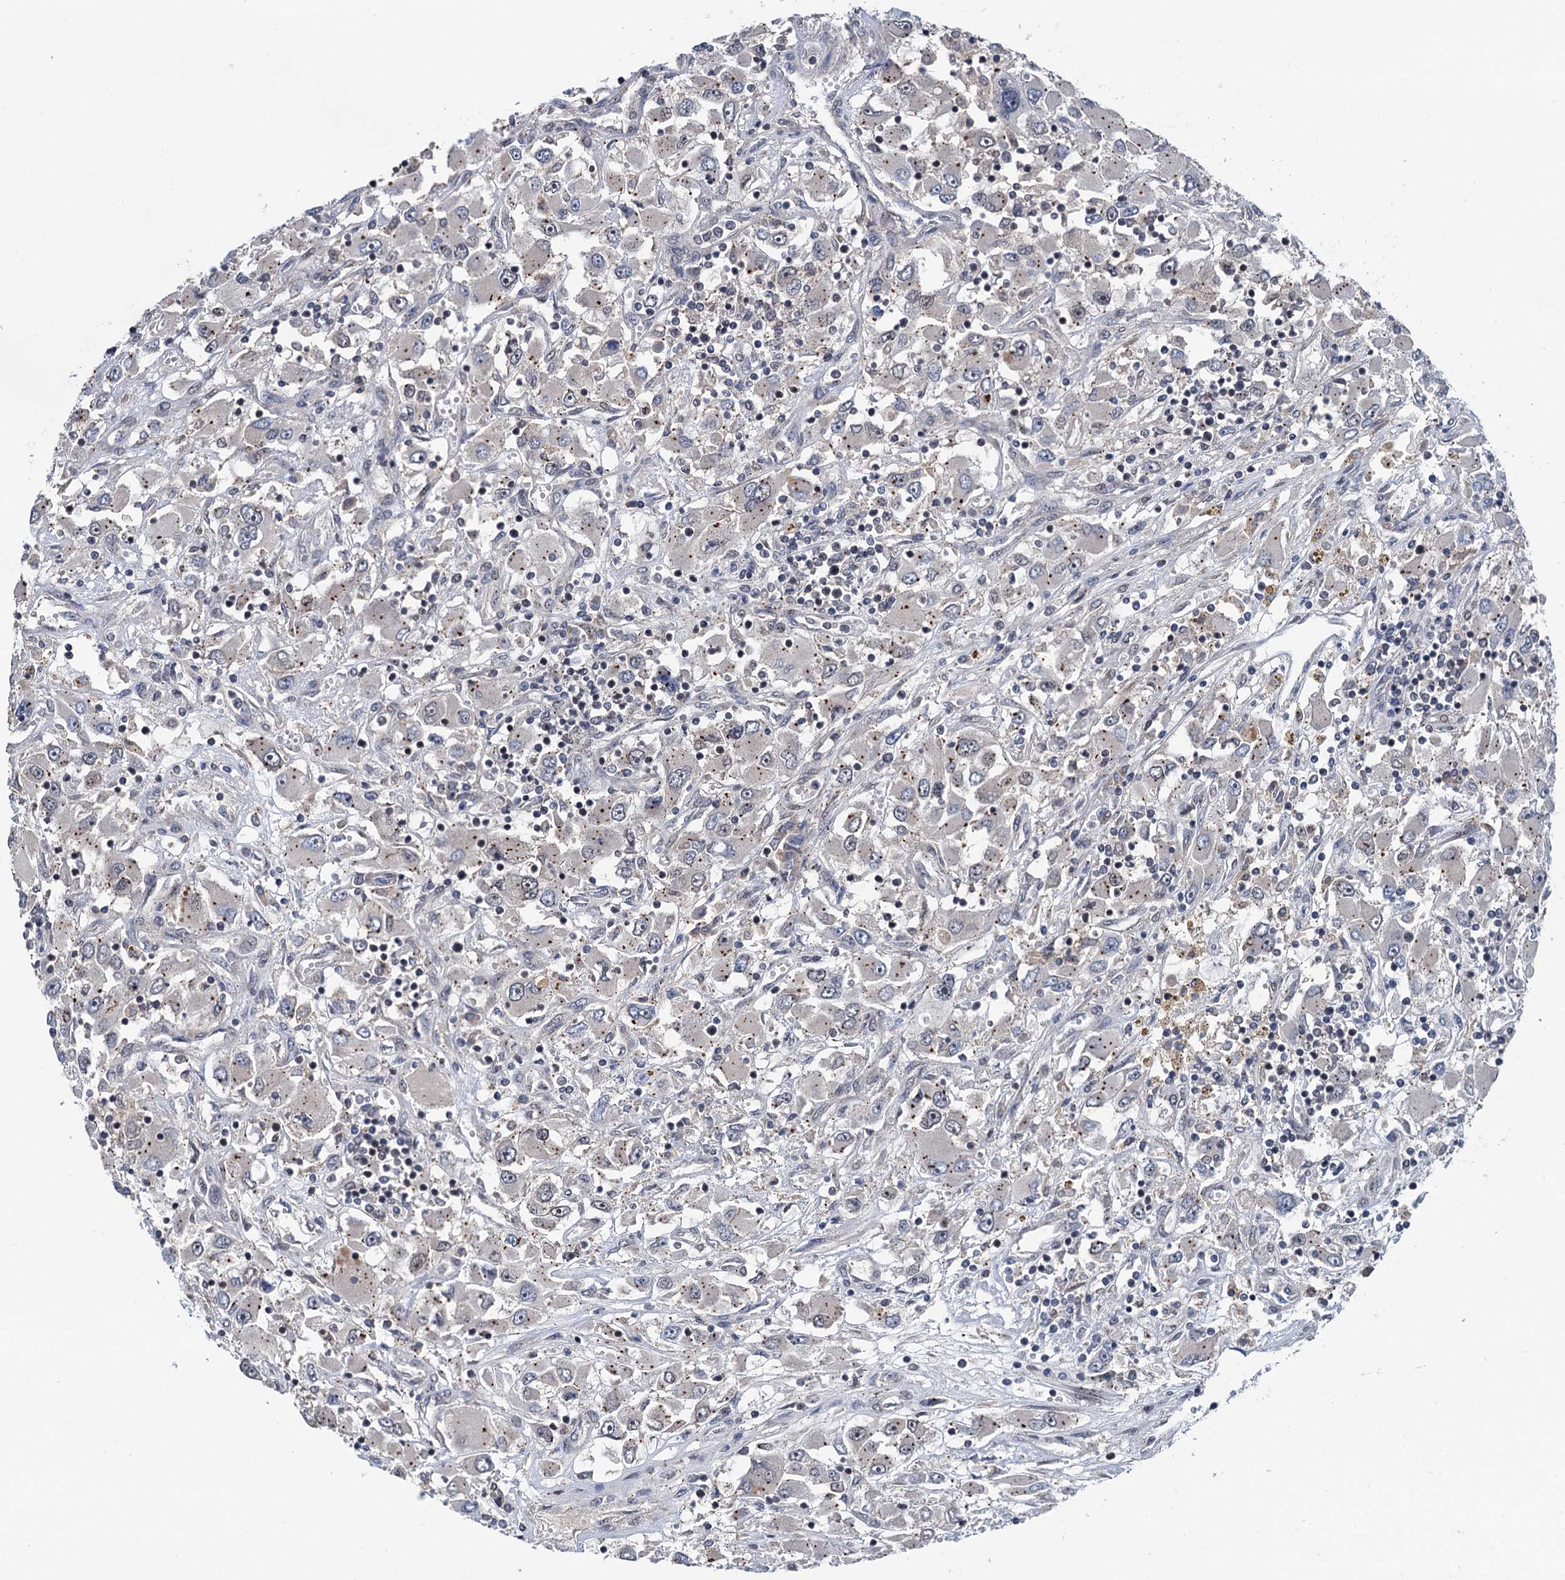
{"staining": {"intensity": "negative", "quantity": "none", "location": "none"}, "tissue": "renal cancer", "cell_type": "Tumor cells", "image_type": "cancer", "snomed": [{"axis": "morphology", "description": "Adenocarcinoma, NOS"}, {"axis": "topography", "description": "Kidney"}], "caption": "Adenocarcinoma (renal) was stained to show a protein in brown. There is no significant positivity in tumor cells. (Immunohistochemistry (ihc), brightfield microscopy, high magnification).", "gene": "RASSF4", "patient": {"sex": "female", "age": 52}}